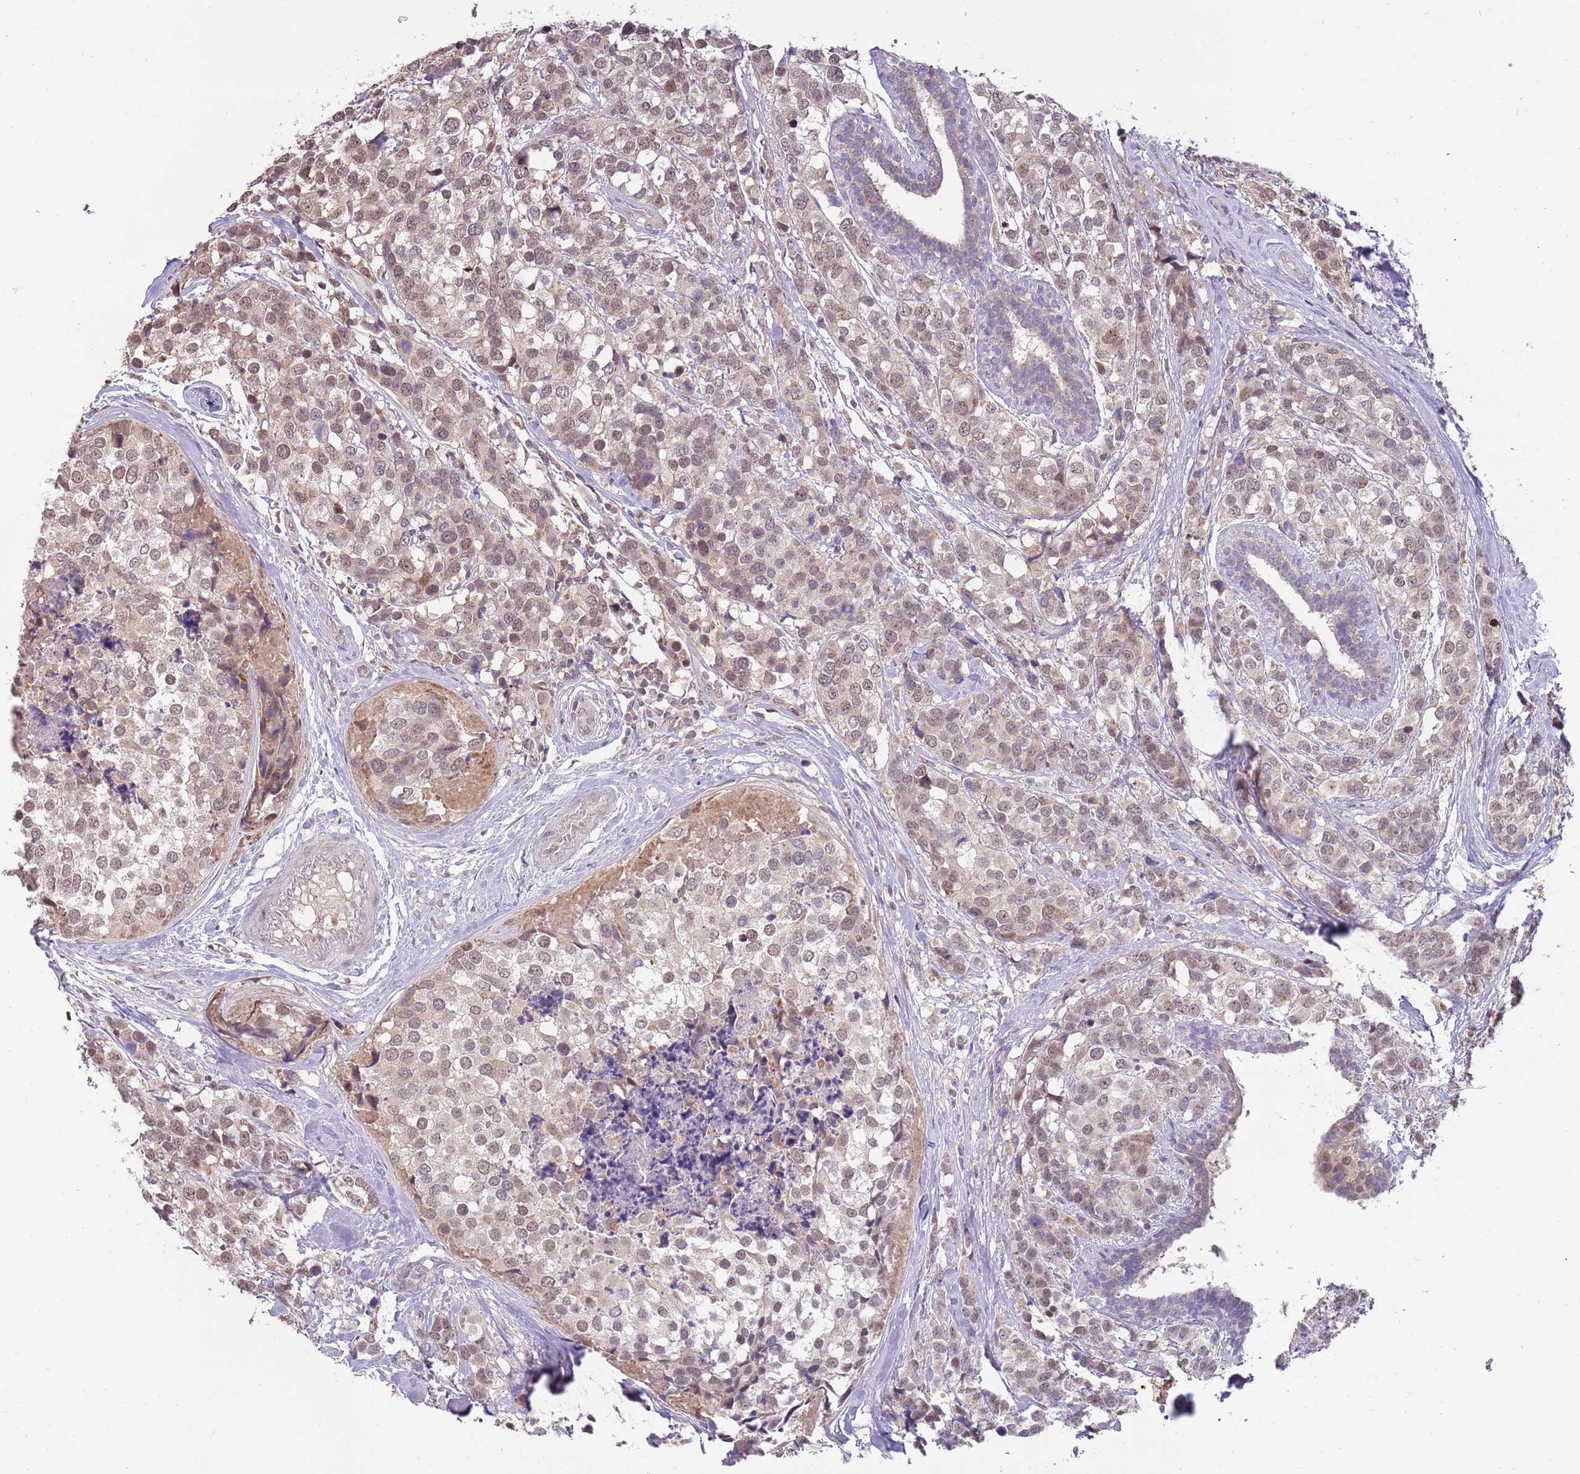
{"staining": {"intensity": "weak", "quantity": ">75%", "location": "nuclear"}, "tissue": "breast cancer", "cell_type": "Tumor cells", "image_type": "cancer", "snomed": [{"axis": "morphology", "description": "Lobular carcinoma"}, {"axis": "topography", "description": "Breast"}], "caption": "Protein staining of lobular carcinoma (breast) tissue shows weak nuclear expression in about >75% of tumor cells.", "gene": "NBPF6", "patient": {"sex": "female", "age": 59}}